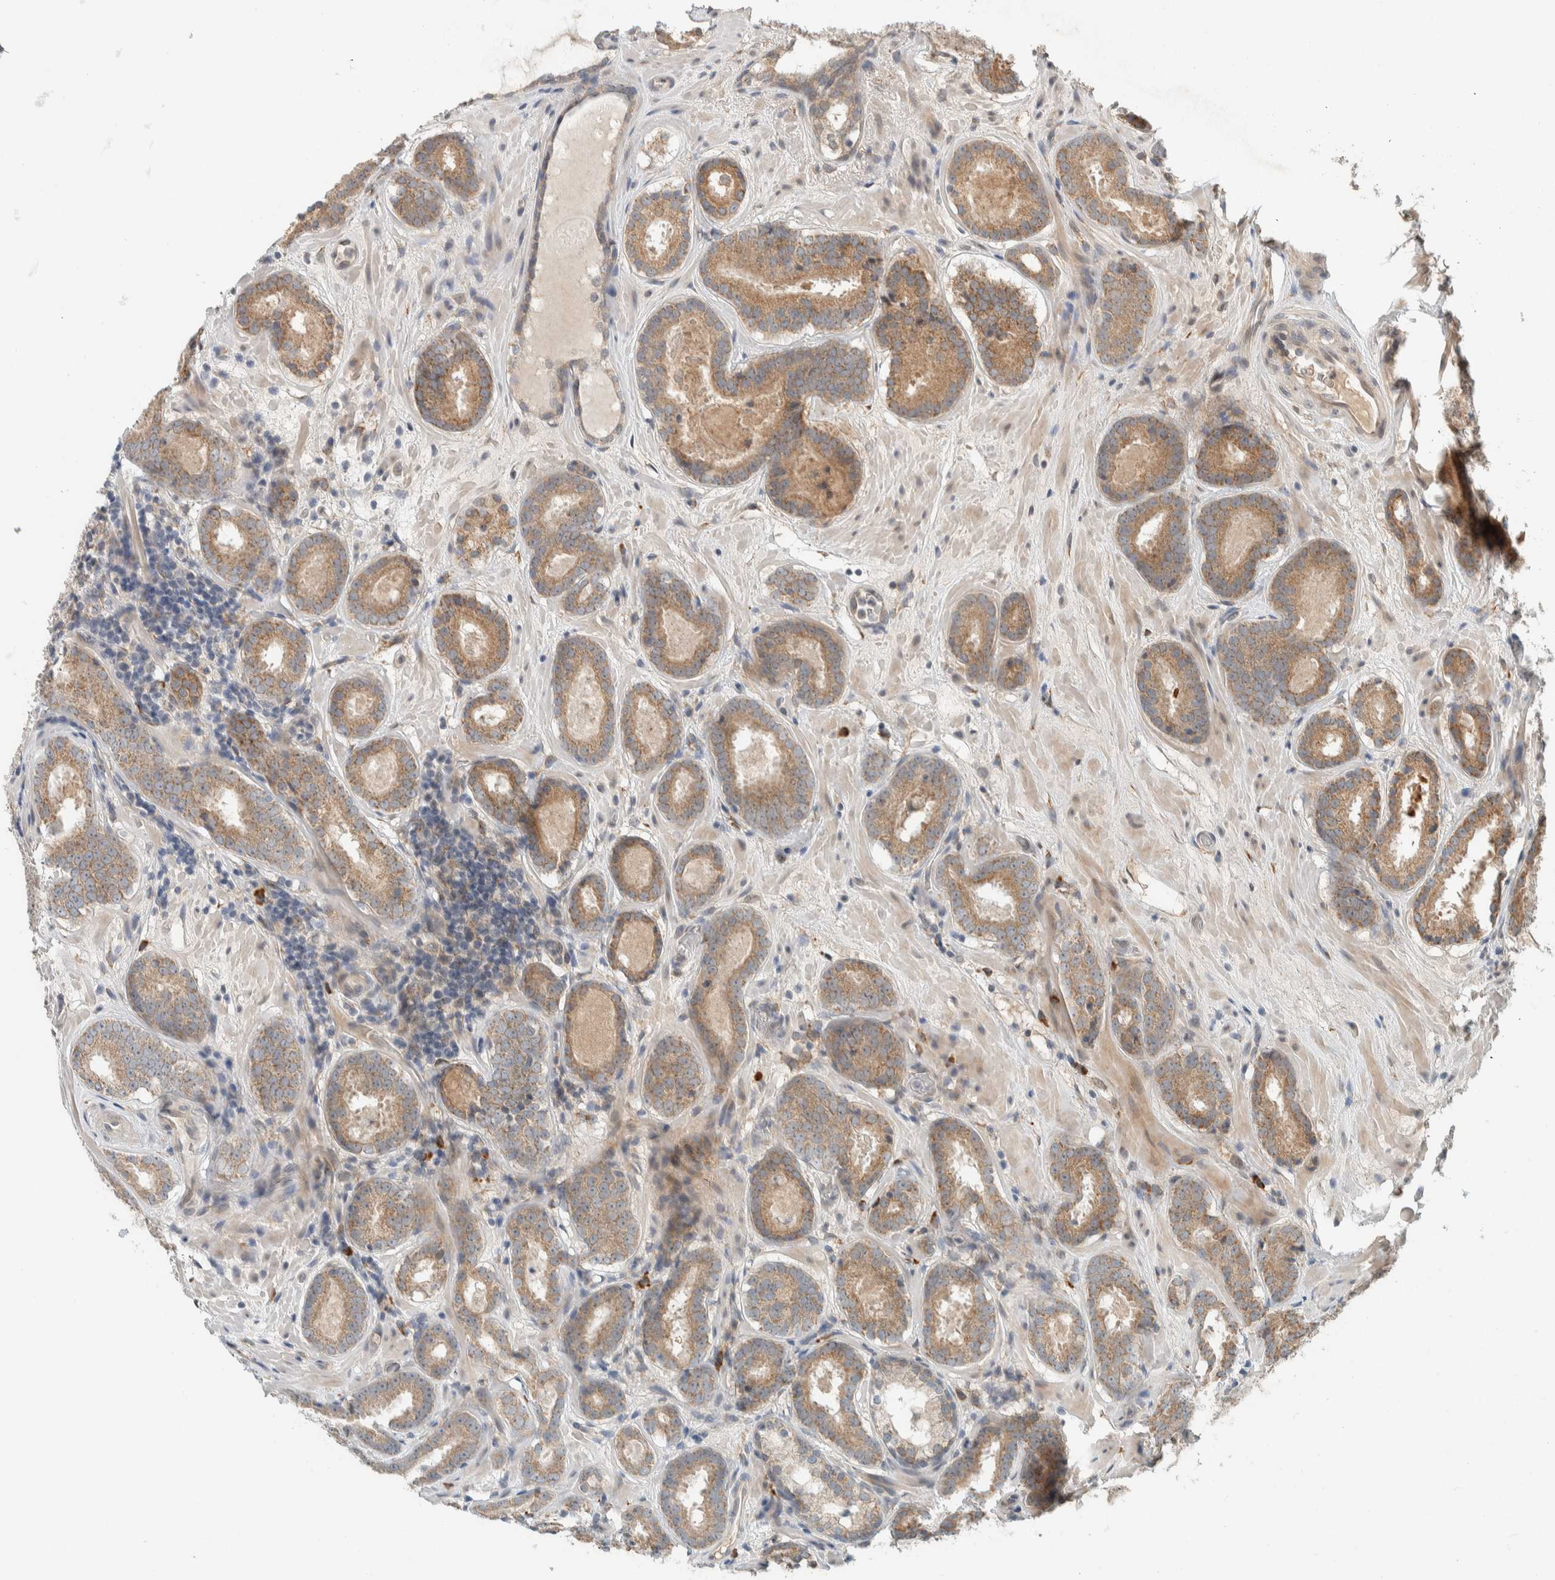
{"staining": {"intensity": "moderate", "quantity": ">75%", "location": "cytoplasmic/membranous"}, "tissue": "prostate cancer", "cell_type": "Tumor cells", "image_type": "cancer", "snomed": [{"axis": "morphology", "description": "Adenocarcinoma, Low grade"}, {"axis": "topography", "description": "Prostate"}], "caption": "Immunohistochemical staining of prostate cancer shows moderate cytoplasmic/membranous protein staining in about >75% of tumor cells.", "gene": "CTBP2", "patient": {"sex": "male", "age": 69}}